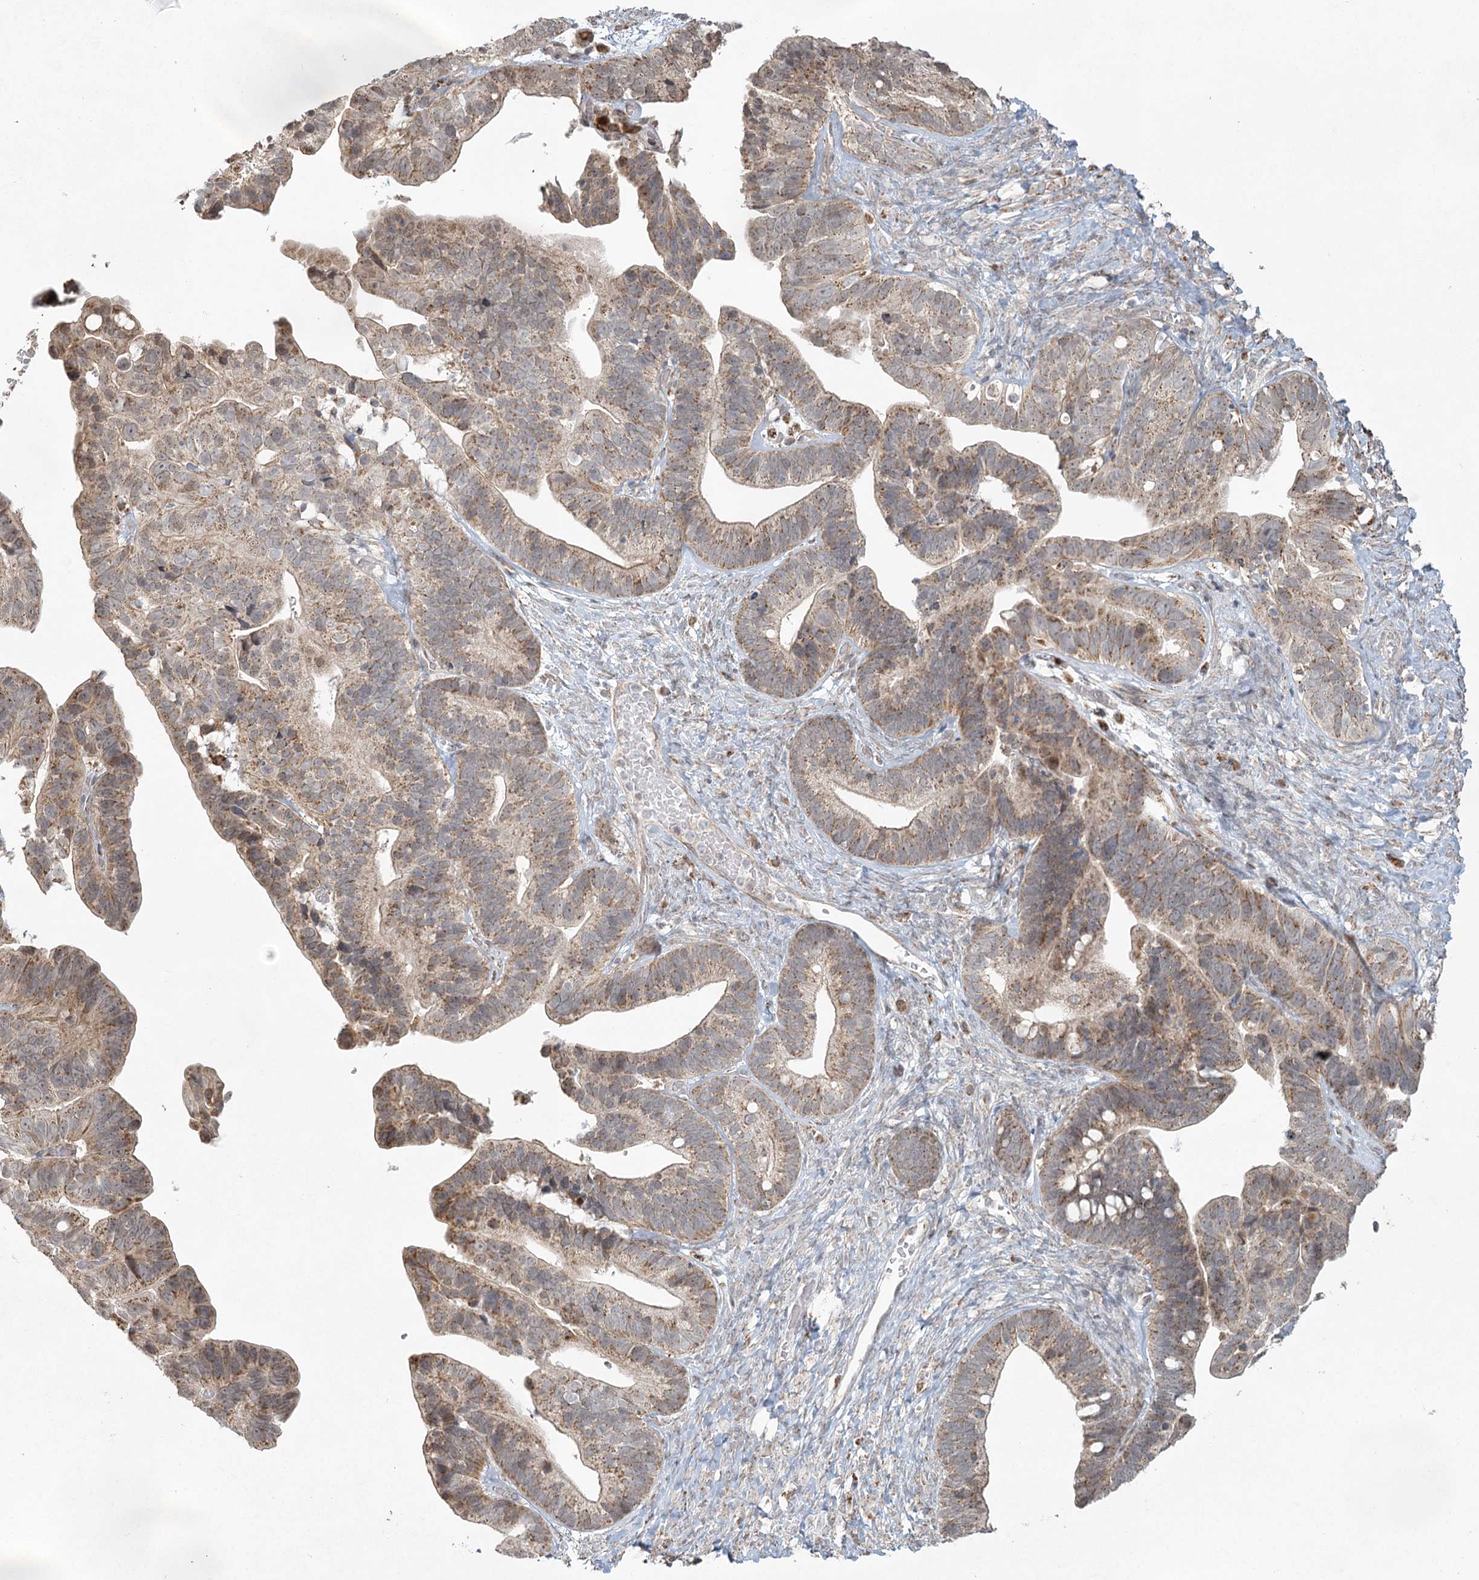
{"staining": {"intensity": "moderate", "quantity": "25%-75%", "location": "cytoplasmic/membranous"}, "tissue": "ovarian cancer", "cell_type": "Tumor cells", "image_type": "cancer", "snomed": [{"axis": "morphology", "description": "Cystadenocarcinoma, serous, NOS"}, {"axis": "topography", "description": "Ovary"}], "caption": "Brown immunohistochemical staining in ovarian serous cystadenocarcinoma reveals moderate cytoplasmic/membranous expression in about 25%-75% of tumor cells.", "gene": "LACTB", "patient": {"sex": "female", "age": 56}}